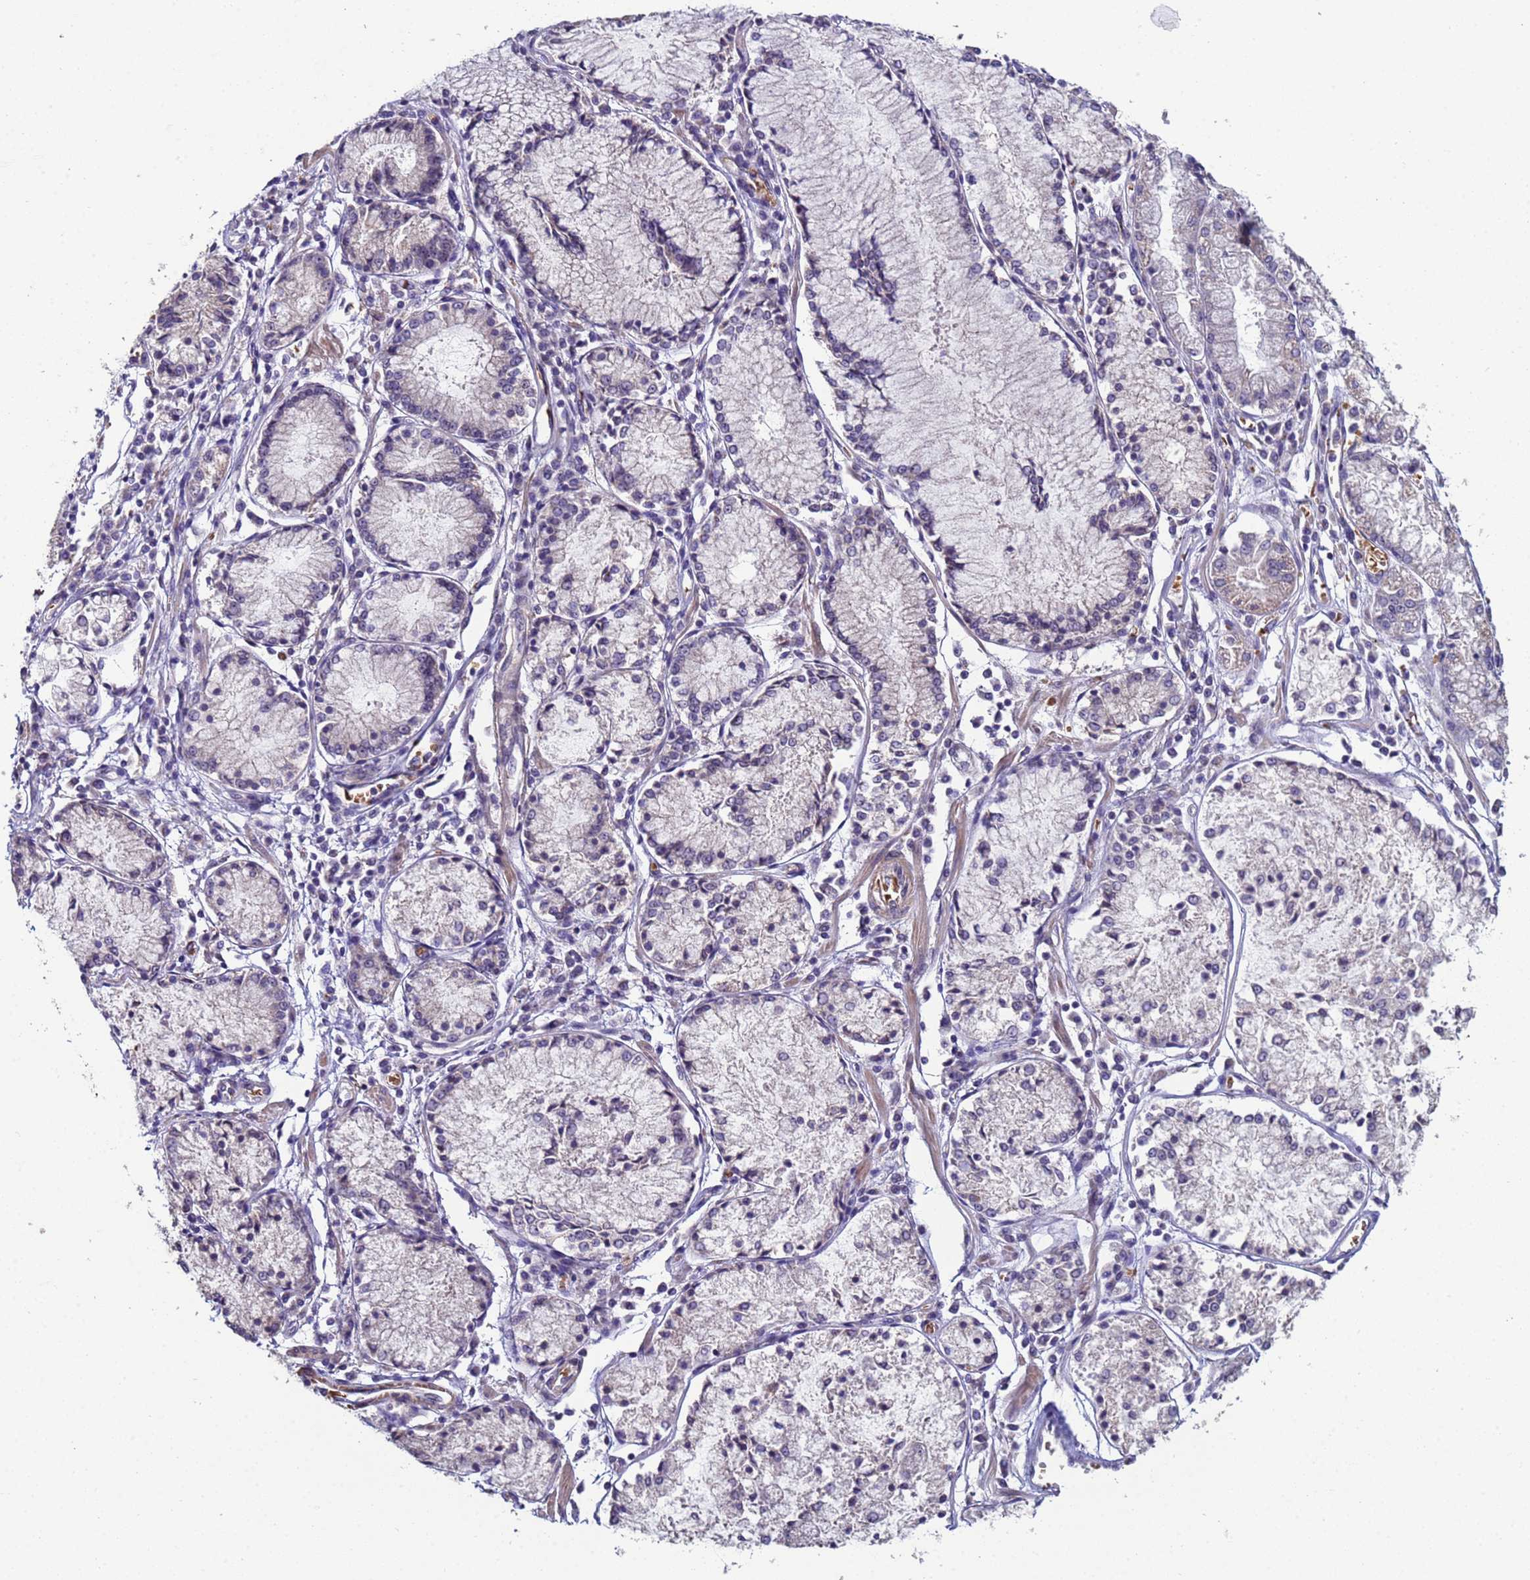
{"staining": {"intensity": "weak", "quantity": "<25%", "location": "cytoplasmic/membranous"}, "tissue": "stomach cancer", "cell_type": "Tumor cells", "image_type": "cancer", "snomed": [{"axis": "morphology", "description": "Adenocarcinoma, NOS"}, {"axis": "topography", "description": "Stomach"}], "caption": "Immunohistochemistry of human stomach cancer reveals no positivity in tumor cells.", "gene": "CLHC1", "patient": {"sex": "male", "age": 59}}